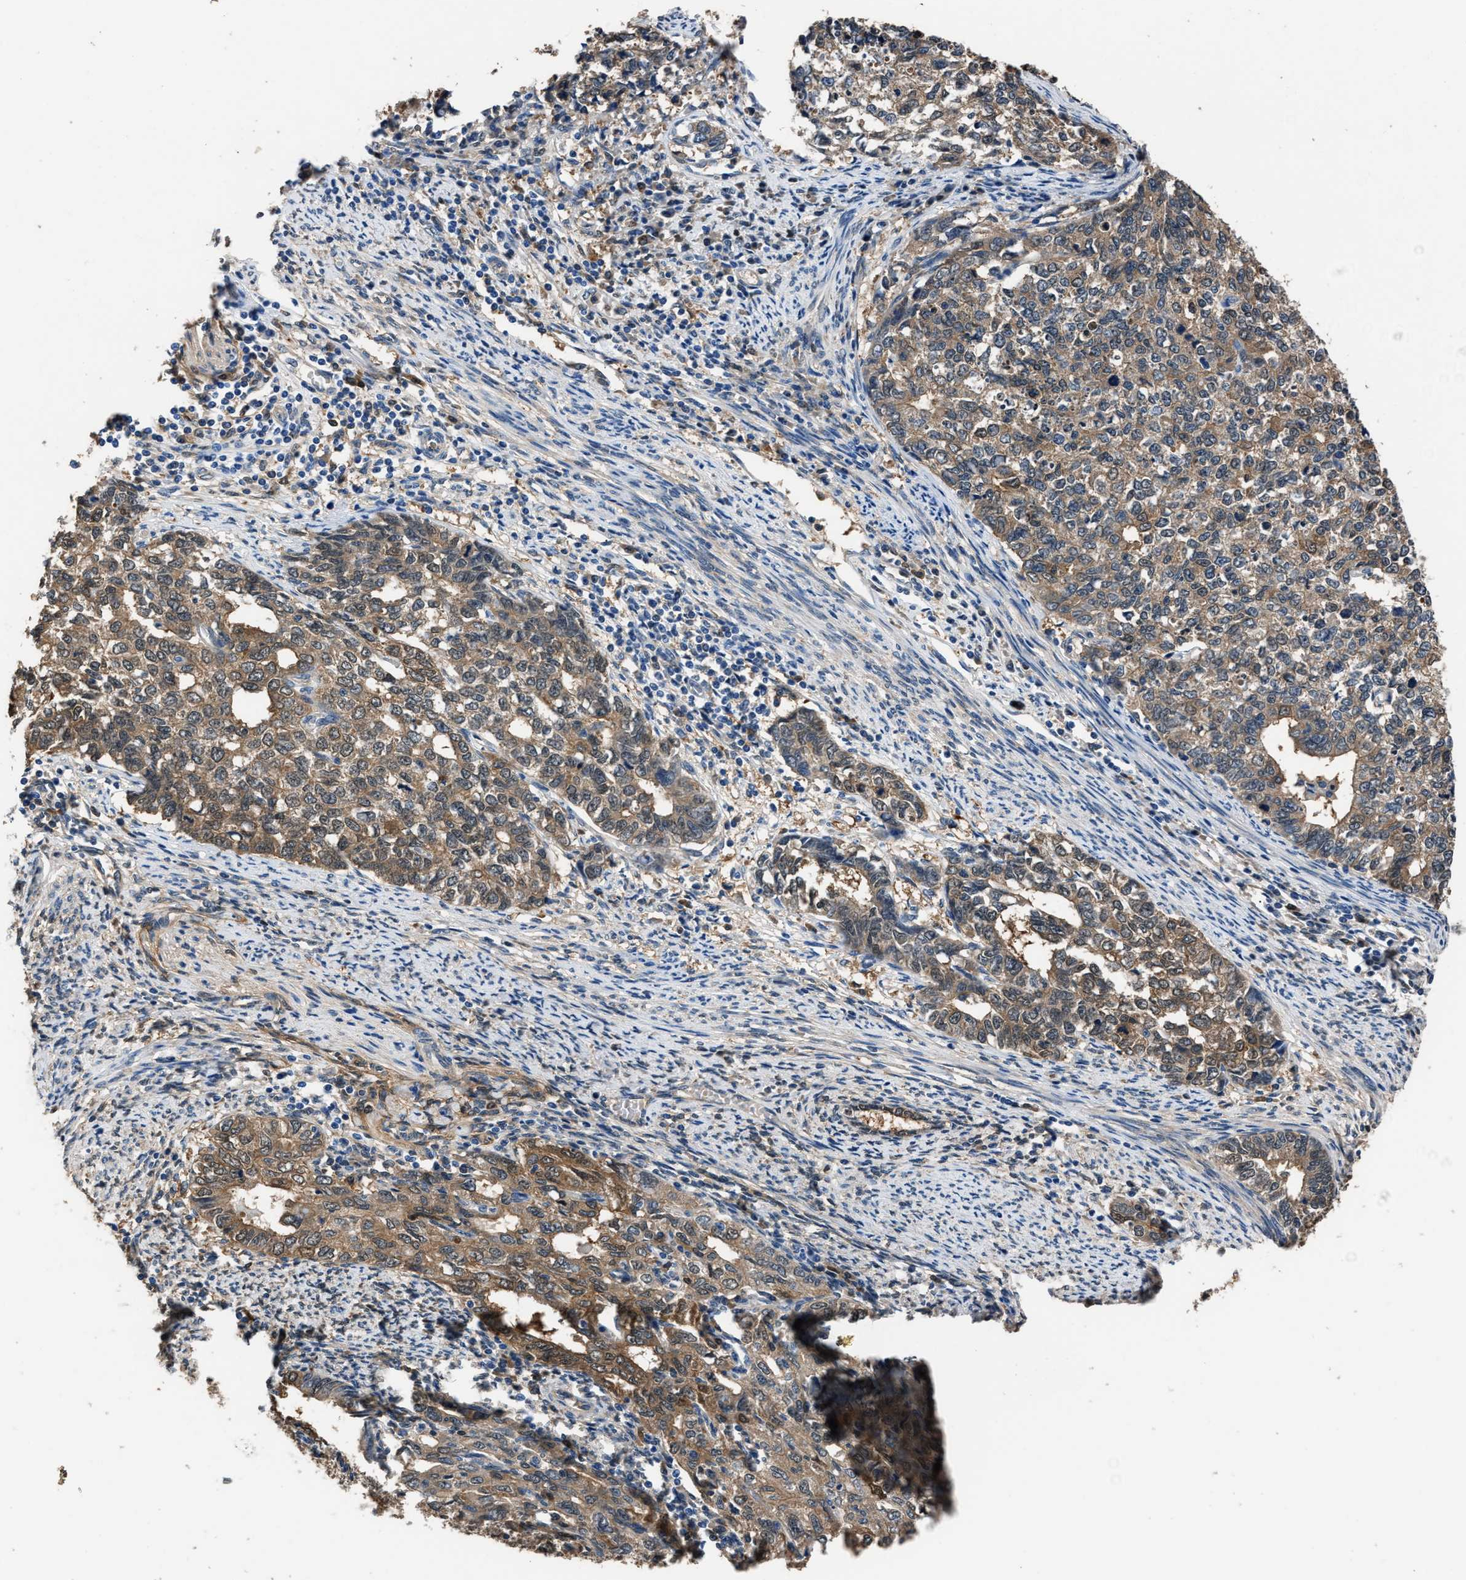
{"staining": {"intensity": "moderate", "quantity": ">75%", "location": "cytoplasmic/membranous"}, "tissue": "cervical cancer", "cell_type": "Tumor cells", "image_type": "cancer", "snomed": [{"axis": "morphology", "description": "Squamous cell carcinoma, NOS"}, {"axis": "topography", "description": "Cervix"}], "caption": "The histopathology image demonstrates immunohistochemical staining of cervical cancer. There is moderate cytoplasmic/membranous staining is present in about >75% of tumor cells.", "gene": "GSTP1", "patient": {"sex": "female", "age": 63}}